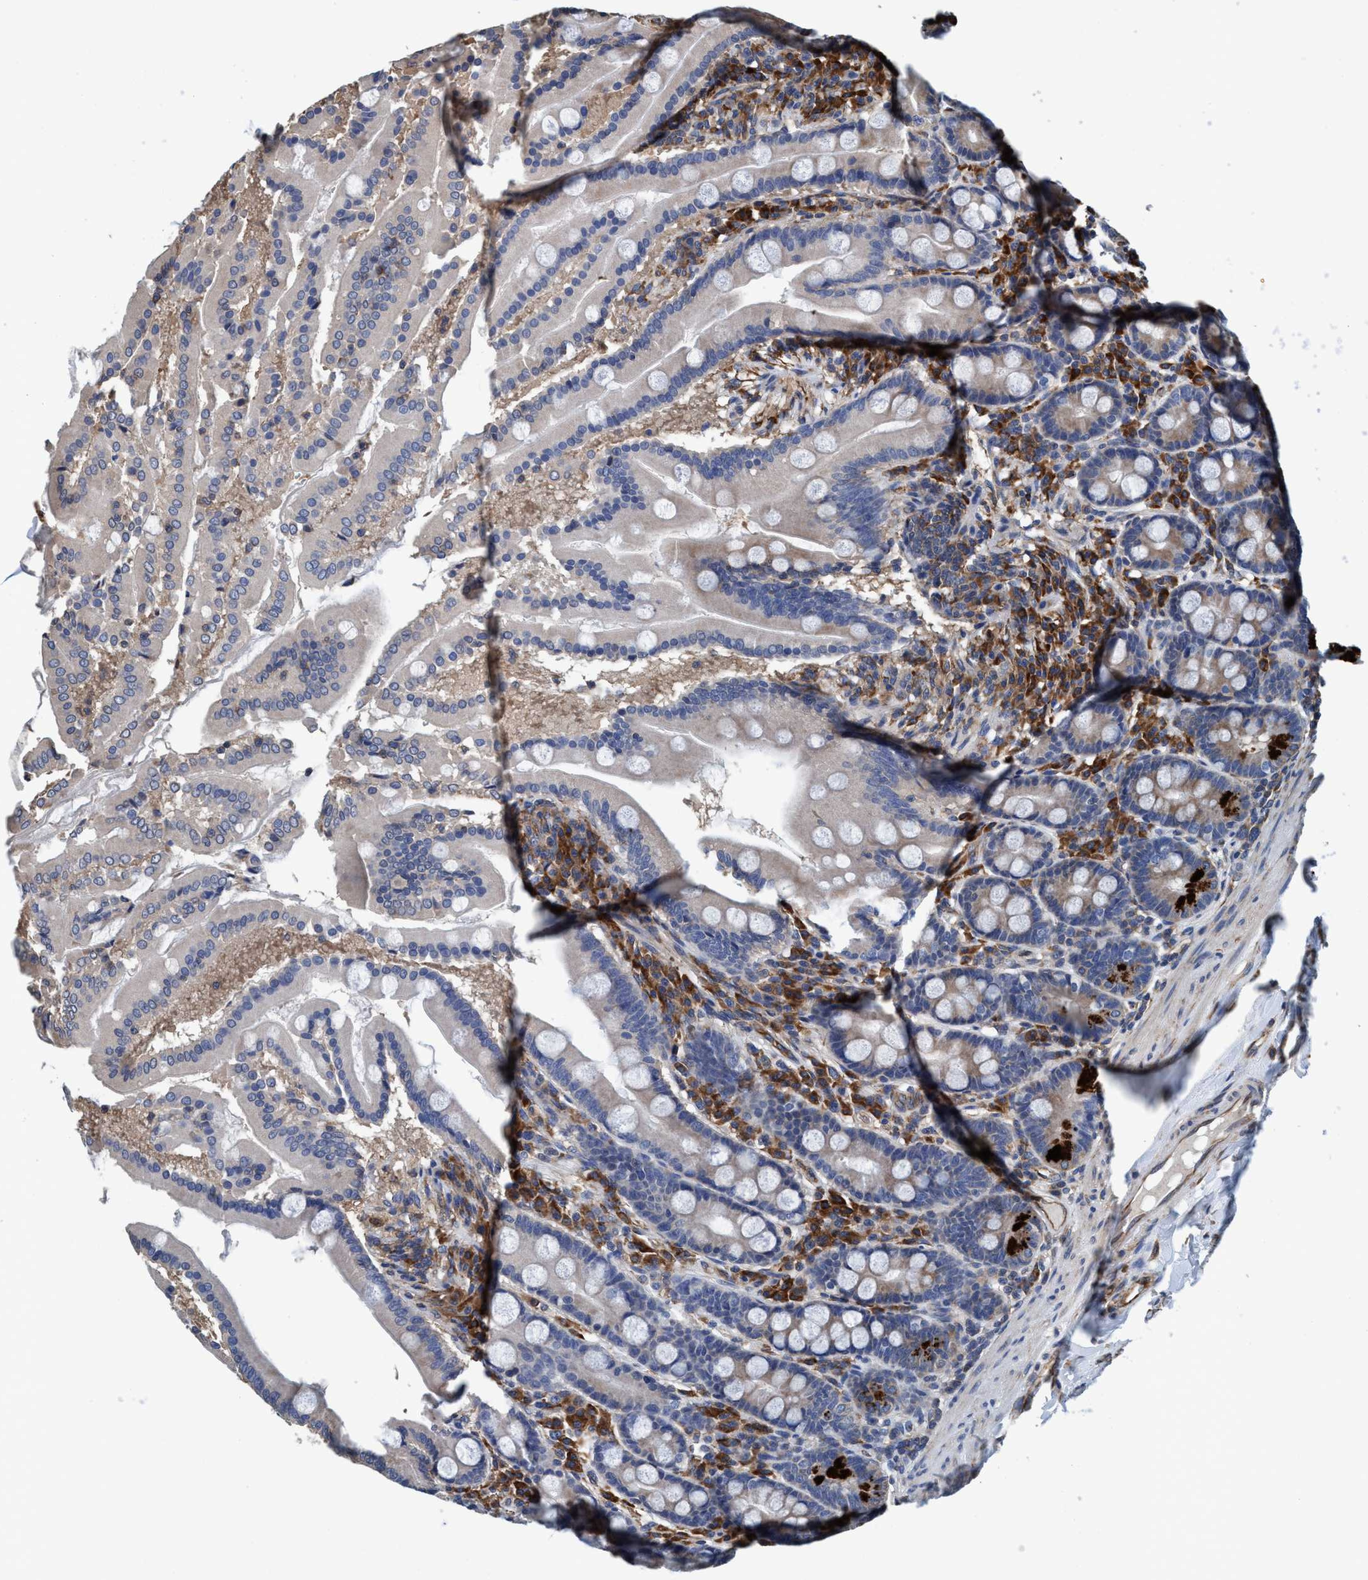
{"staining": {"intensity": "weak", "quantity": "25%-75%", "location": "cytoplasmic/membranous"}, "tissue": "duodenum", "cell_type": "Glandular cells", "image_type": "normal", "snomed": [{"axis": "morphology", "description": "Normal tissue, NOS"}, {"axis": "topography", "description": "Duodenum"}], "caption": "Protein staining demonstrates weak cytoplasmic/membranous staining in about 25%-75% of glandular cells in benign duodenum. Immunohistochemistry stains the protein in brown and the nuclei are stained blue.", "gene": "ENDOG", "patient": {"sex": "male", "age": 50}}